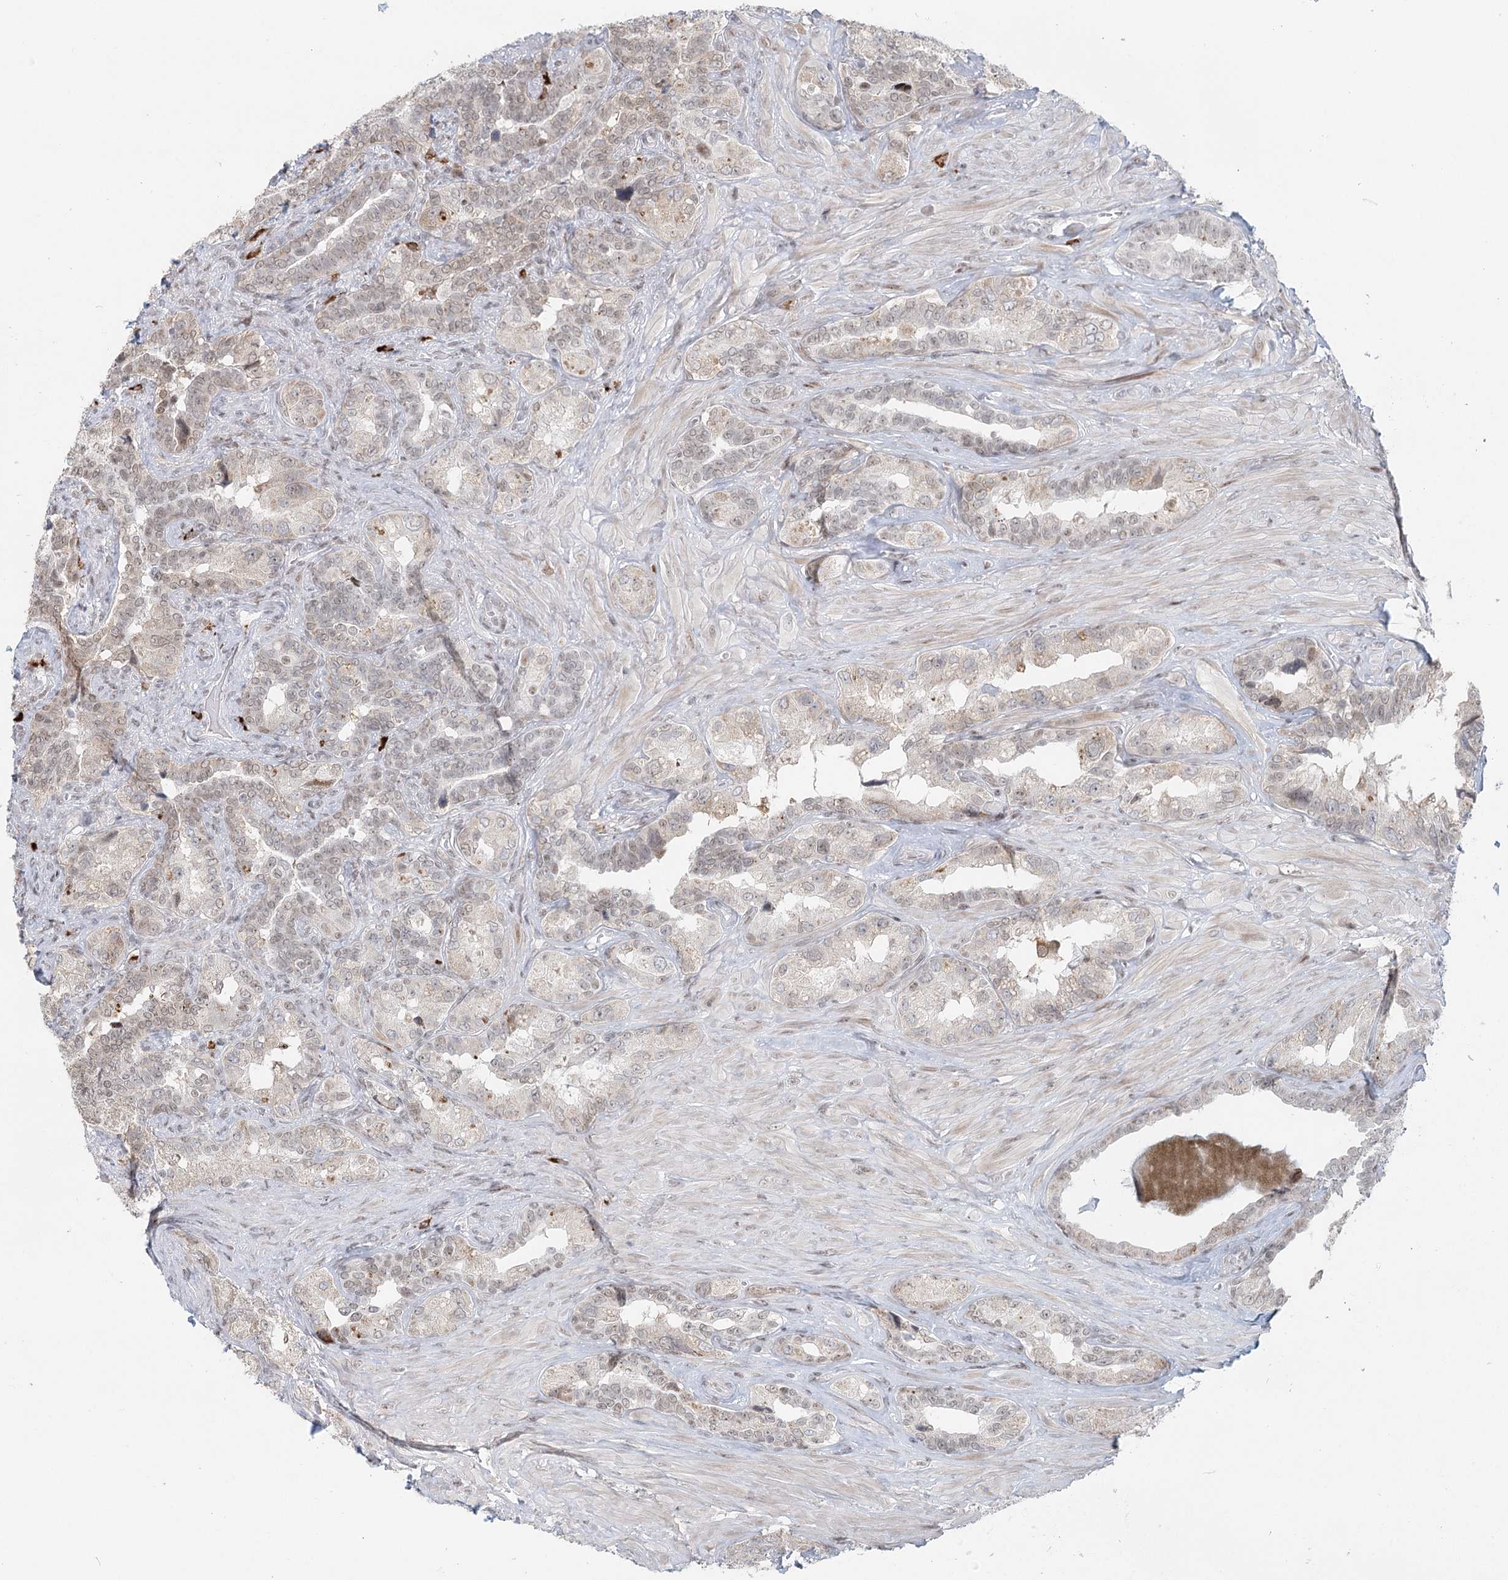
{"staining": {"intensity": "weak", "quantity": "25%-75%", "location": "cytoplasmic/membranous"}, "tissue": "seminal vesicle", "cell_type": "Glandular cells", "image_type": "normal", "snomed": [{"axis": "morphology", "description": "Normal tissue, NOS"}, {"axis": "topography", "description": "Seminal veicle"}, {"axis": "topography", "description": "Peripheral nerve tissue"}], "caption": "DAB immunohistochemical staining of benign human seminal vesicle displays weak cytoplasmic/membranous protein staining in approximately 25%-75% of glandular cells. (DAB IHC, brown staining for protein, blue staining for nuclei).", "gene": "BNIP5", "patient": {"sex": "male", "age": 67}}